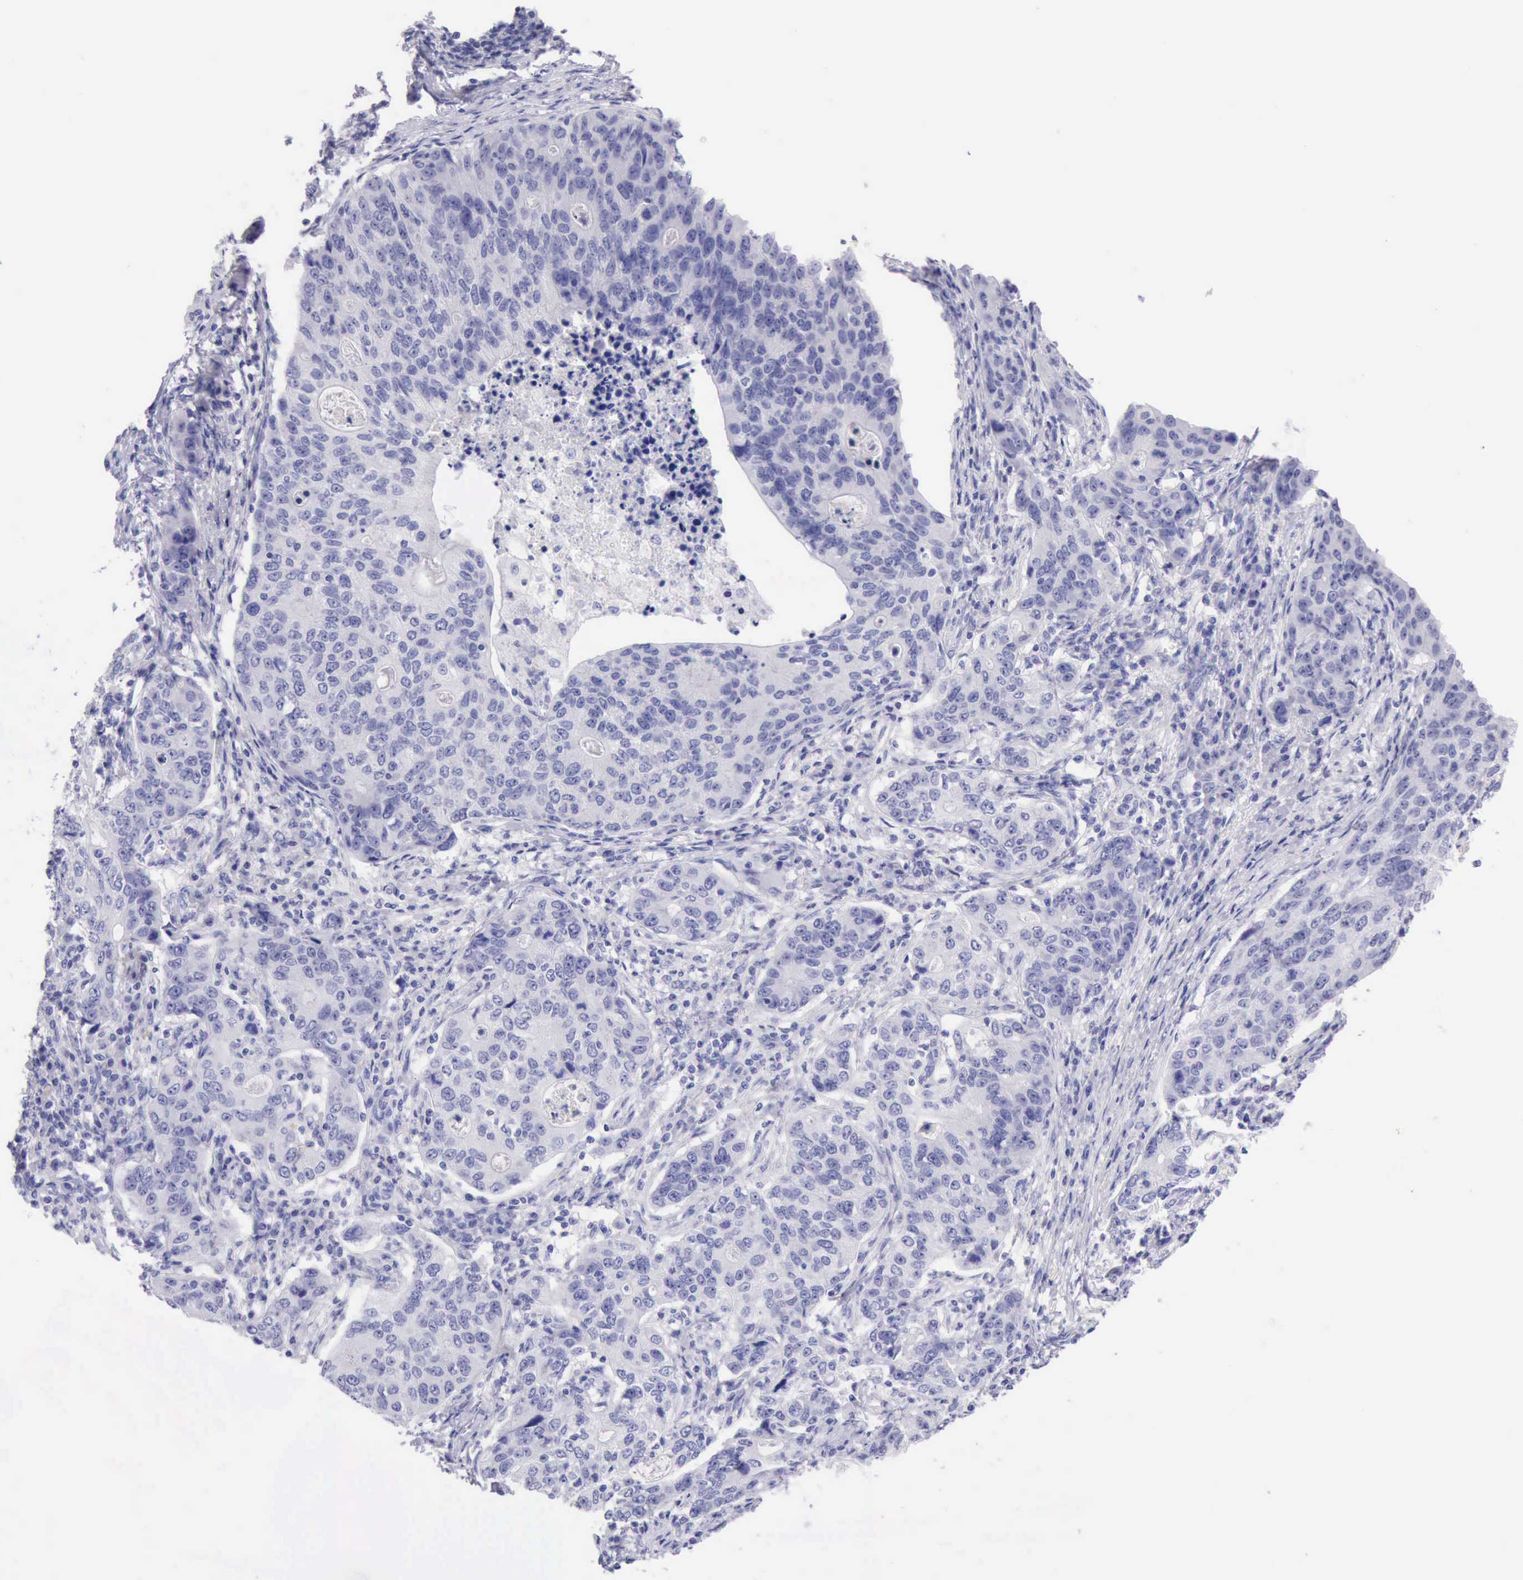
{"staining": {"intensity": "negative", "quantity": "none", "location": "none"}, "tissue": "stomach cancer", "cell_type": "Tumor cells", "image_type": "cancer", "snomed": [{"axis": "morphology", "description": "Adenocarcinoma, NOS"}, {"axis": "topography", "description": "Esophagus"}, {"axis": "topography", "description": "Stomach"}], "caption": "Tumor cells show no significant expression in adenocarcinoma (stomach). (Brightfield microscopy of DAB (3,3'-diaminobenzidine) IHC at high magnification).", "gene": "LRFN5", "patient": {"sex": "male", "age": 74}}